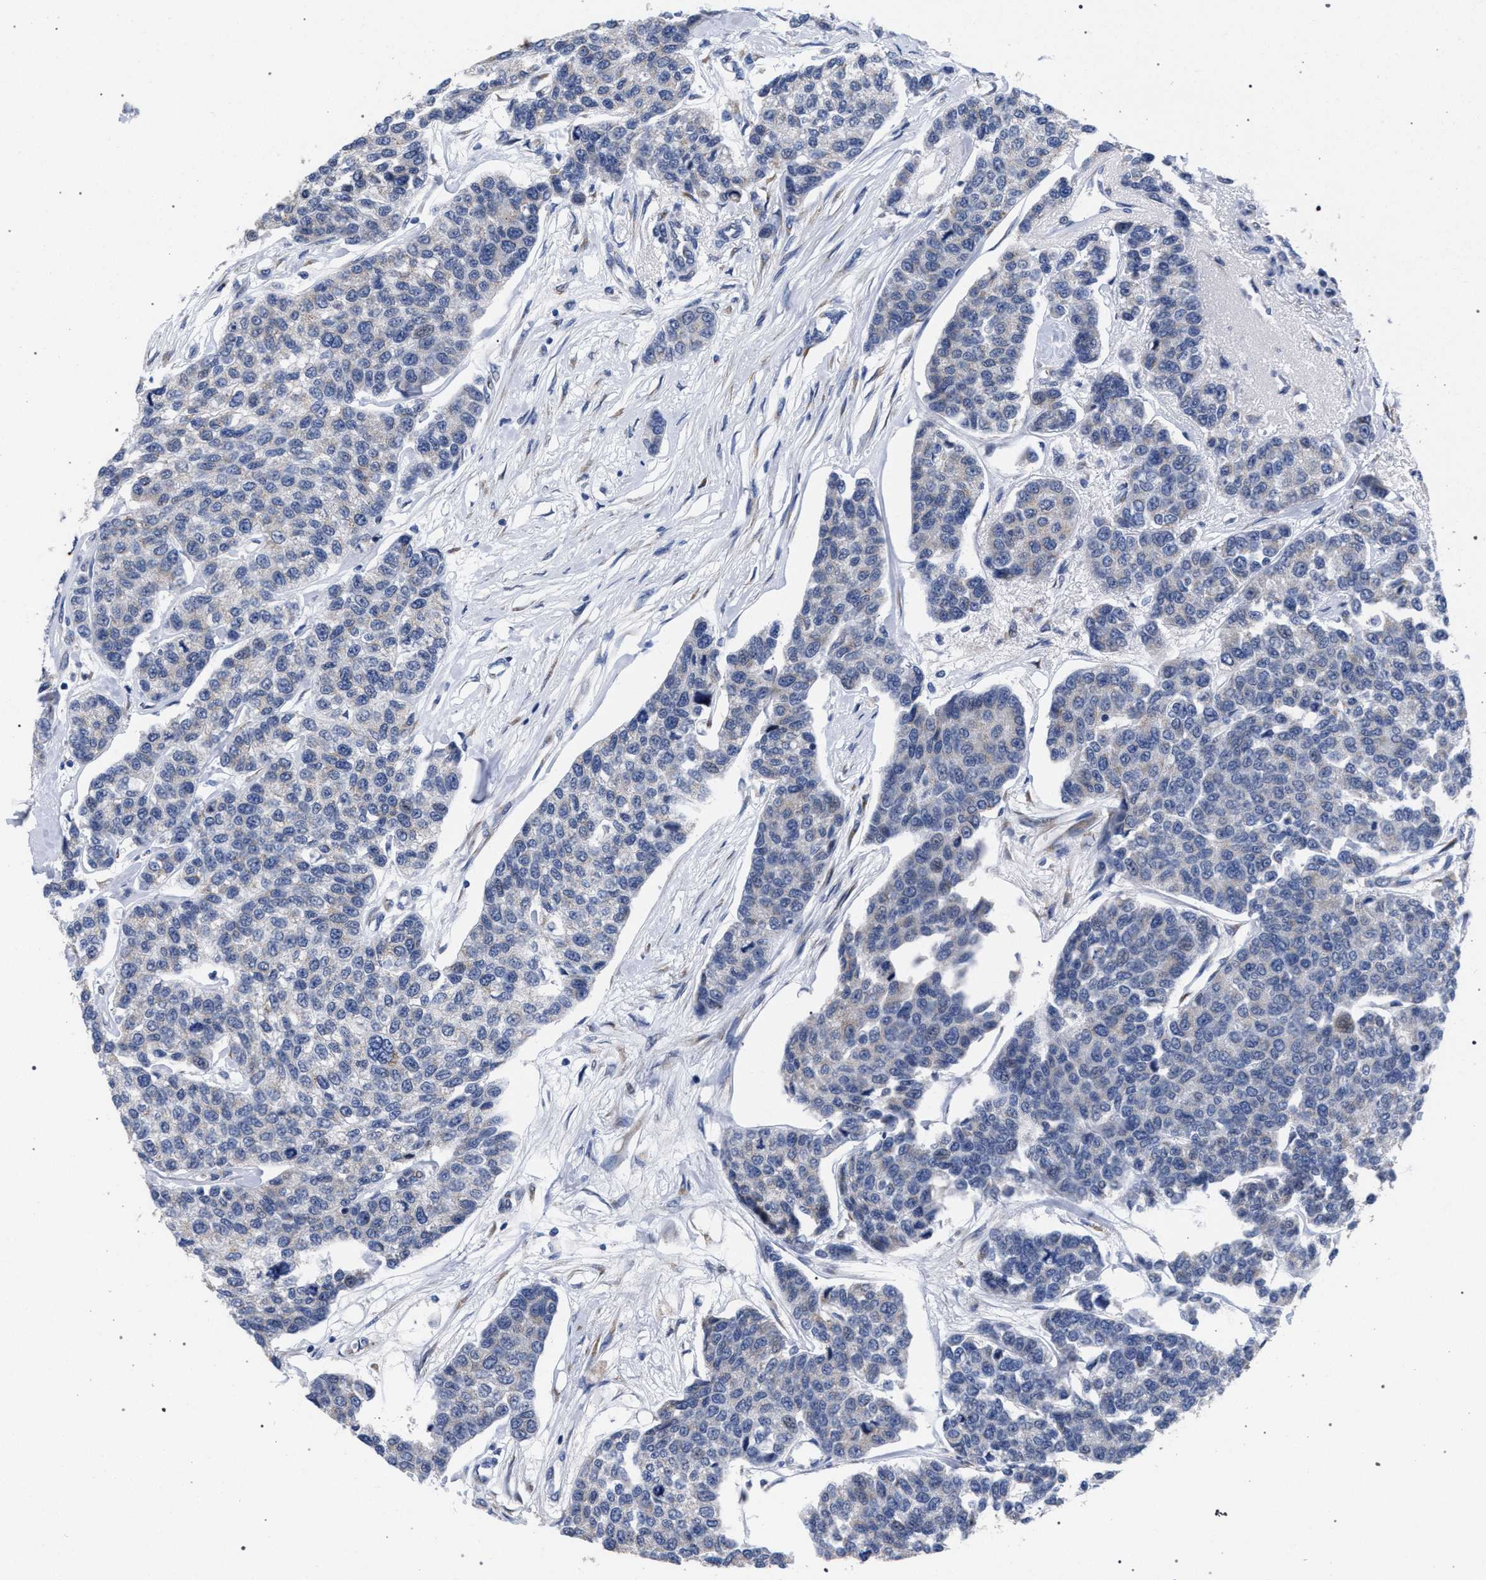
{"staining": {"intensity": "negative", "quantity": "none", "location": "none"}, "tissue": "breast cancer", "cell_type": "Tumor cells", "image_type": "cancer", "snomed": [{"axis": "morphology", "description": "Duct carcinoma"}, {"axis": "topography", "description": "Breast"}], "caption": "Immunohistochemistry photomicrograph of human breast infiltrating ductal carcinoma stained for a protein (brown), which demonstrates no expression in tumor cells.", "gene": "GOLGA2", "patient": {"sex": "female", "age": 51}}